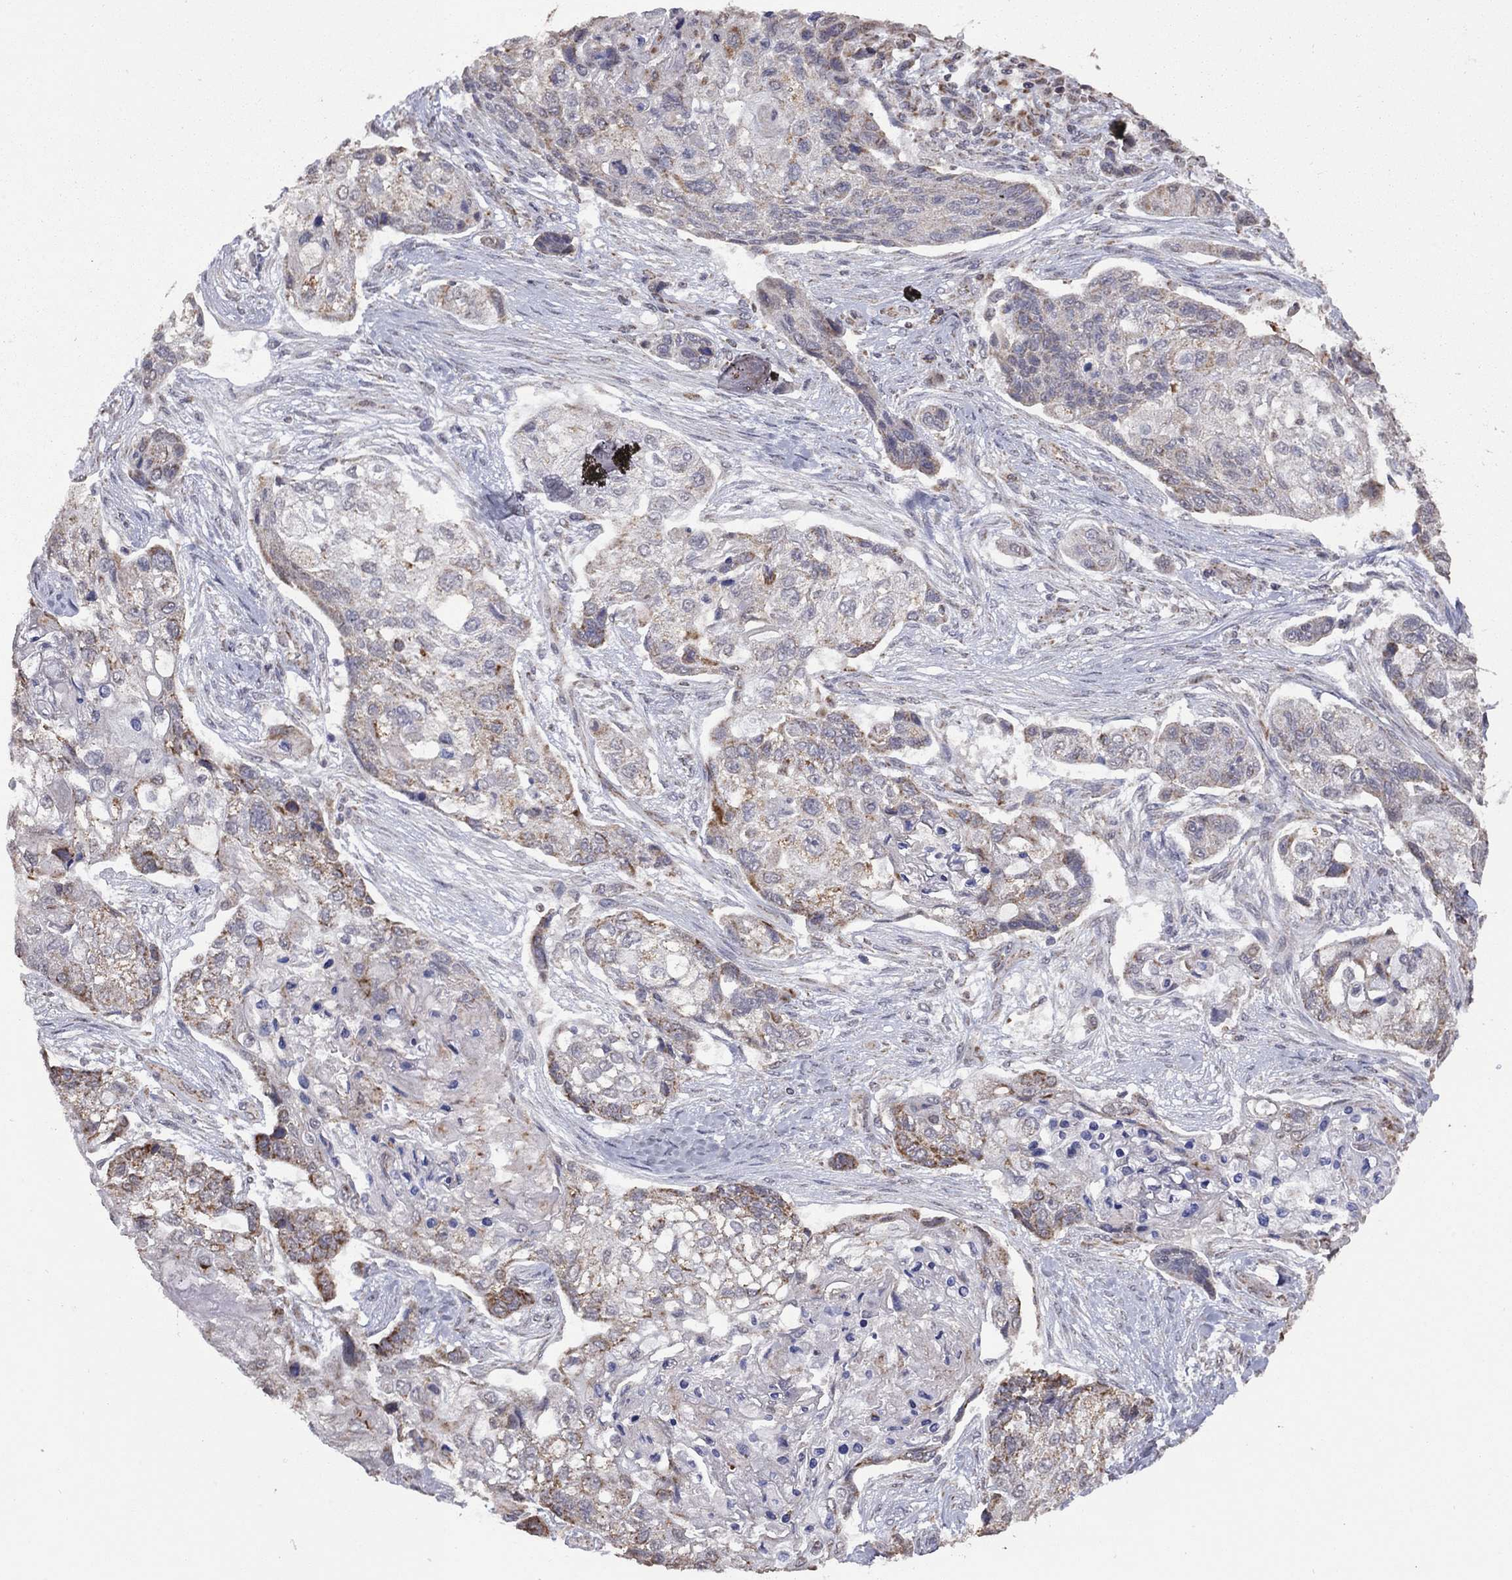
{"staining": {"intensity": "strong", "quantity": "<25%", "location": "cytoplasmic/membranous"}, "tissue": "lung cancer", "cell_type": "Tumor cells", "image_type": "cancer", "snomed": [{"axis": "morphology", "description": "Squamous cell carcinoma, NOS"}, {"axis": "topography", "description": "Lung"}], "caption": "Lung squamous cell carcinoma was stained to show a protein in brown. There is medium levels of strong cytoplasmic/membranous positivity in approximately <25% of tumor cells. Using DAB (brown) and hematoxylin (blue) stains, captured at high magnification using brightfield microscopy.", "gene": "NDUFB1", "patient": {"sex": "male", "age": 69}}